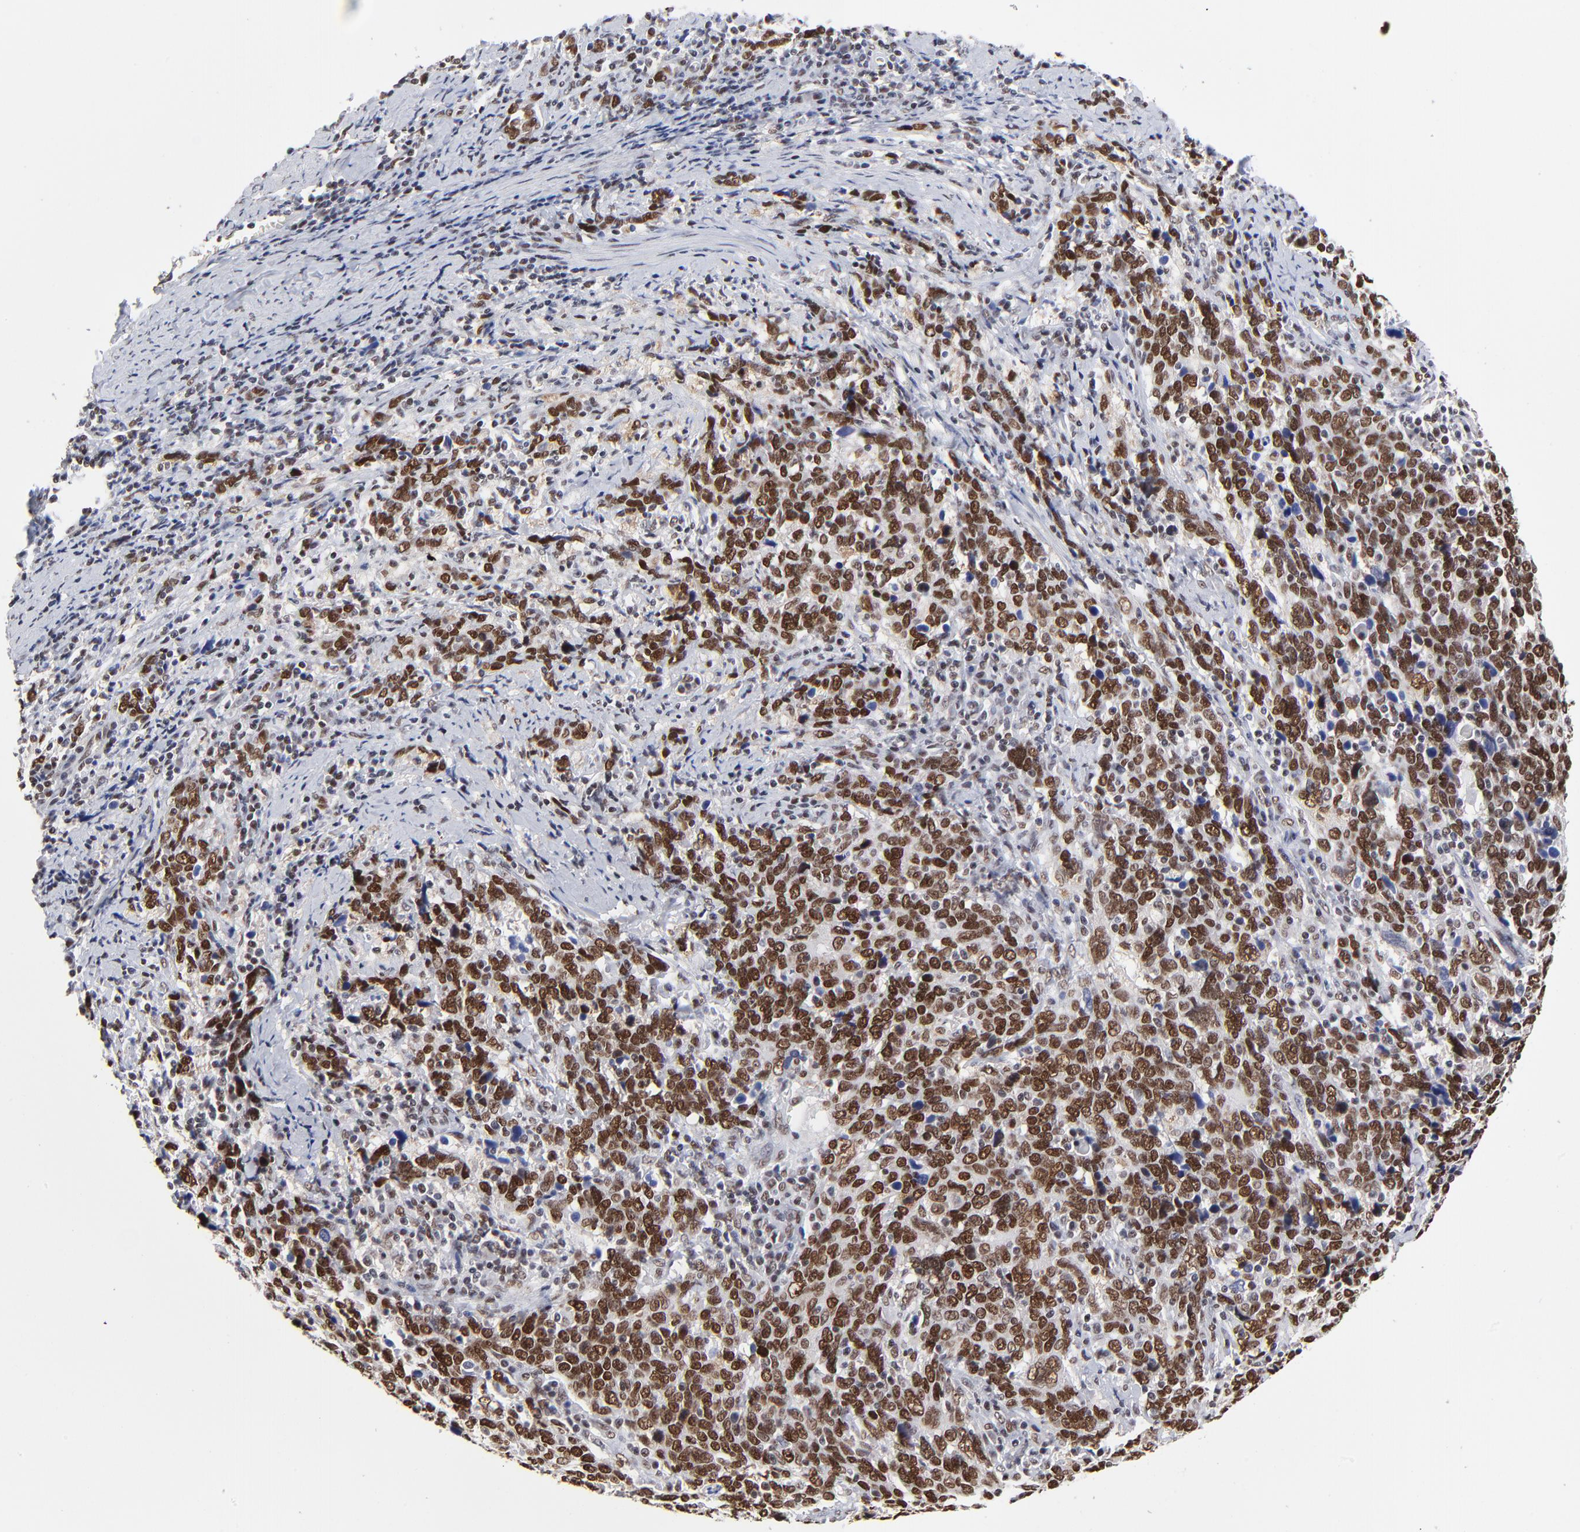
{"staining": {"intensity": "strong", "quantity": ">75%", "location": "nuclear"}, "tissue": "cervical cancer", "cell_type": "Tumor cells", "image_type": "cancer", "snomed": [{"axis": "morphology", "description": "Squamous cell carcinoma, NOS"}, {"axis": "topography", "description": "Cervix"}], "caption": "This histopathology image displays IHC staining of cervical cancer (squamous cell carcinoma), with high strong nuclear staining in approximately >75% of tumor cells.", "gene": "ZMYM3", "patient": {"sex": "female", "age": 41}}